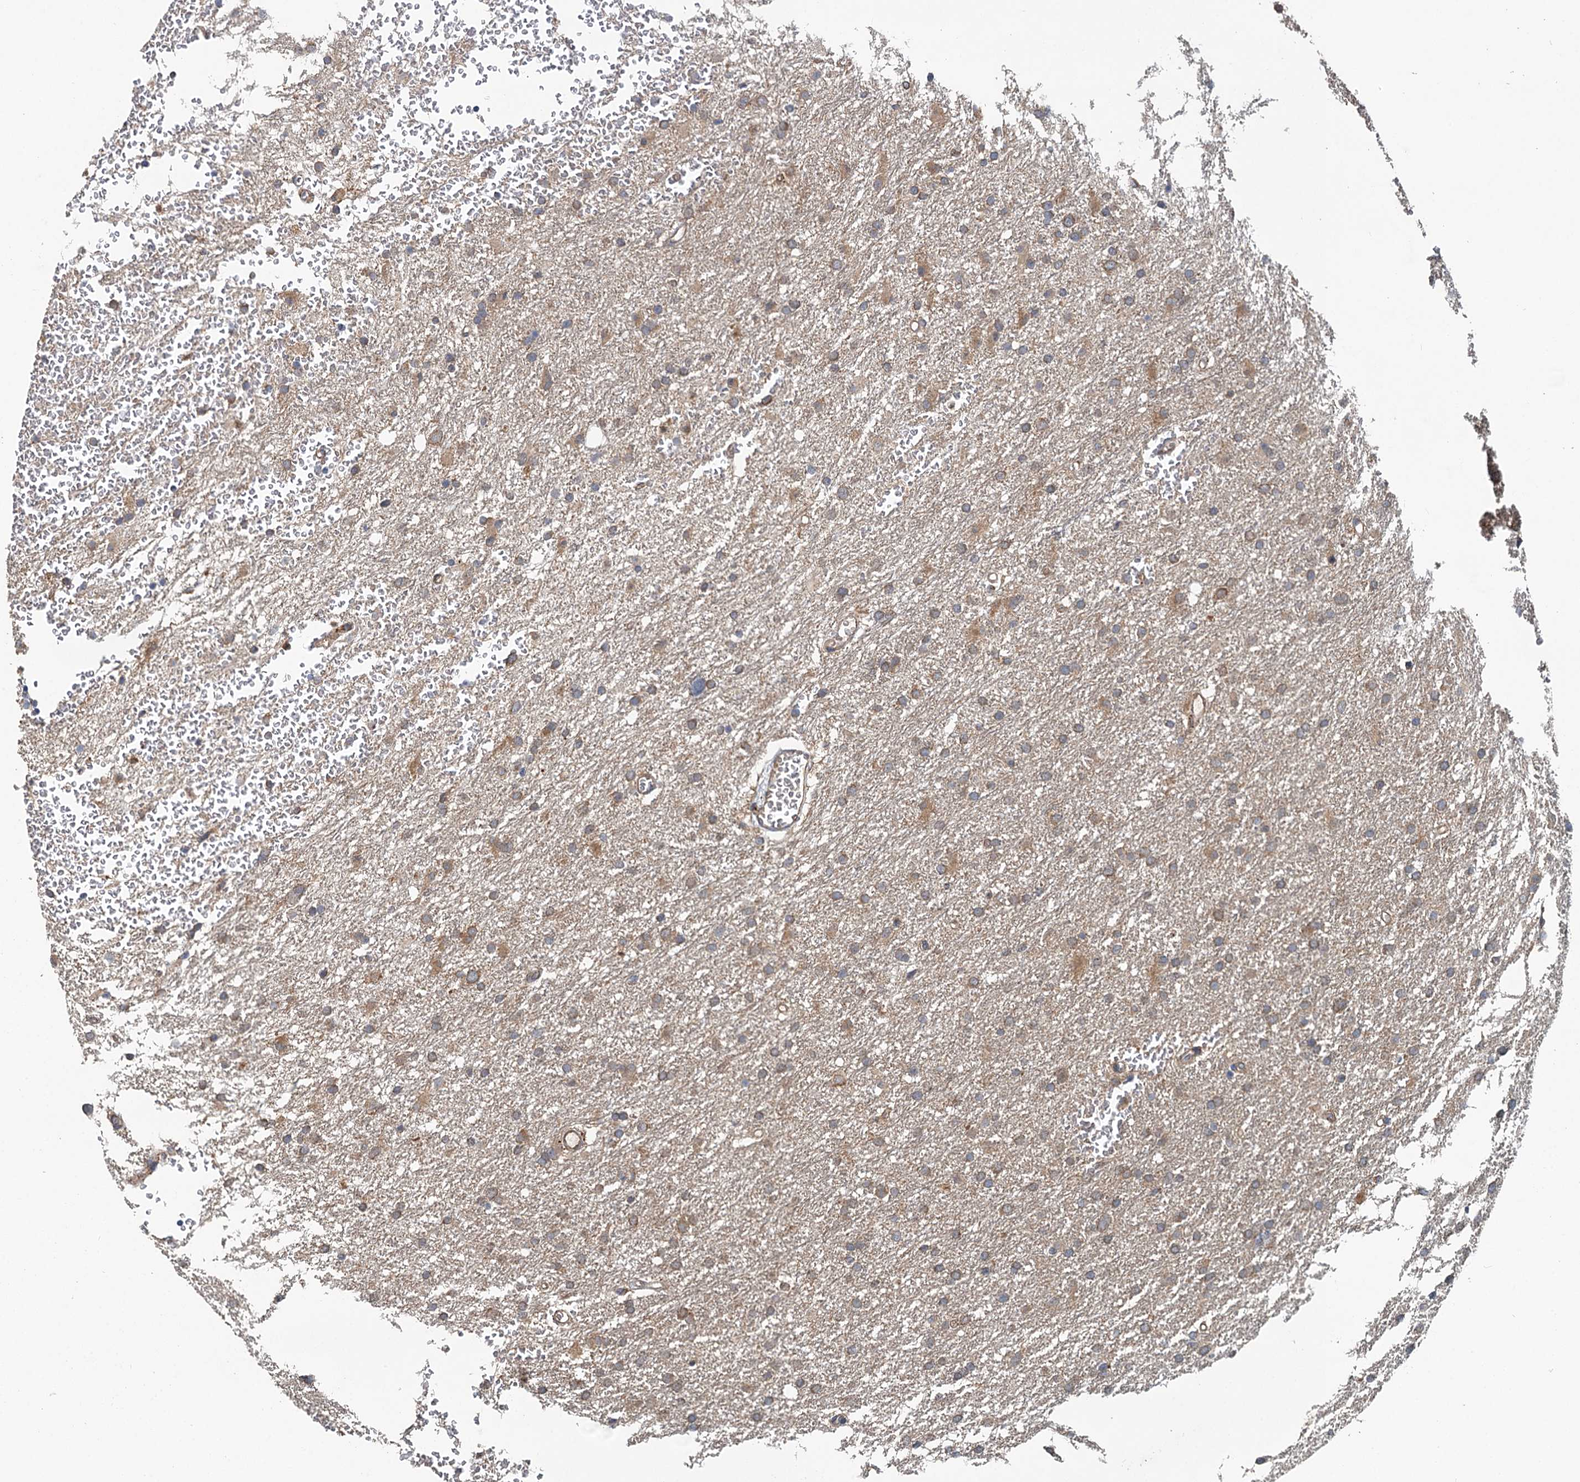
{"staining": {"intensity": "weak", "quantity": "25%-75%", "location": "cytoplasmic/membranous"}, "tissue": "glioma", "cell_type": "Tumor cells", "image_type": "cancer", "snomed": [{"axis": "morphology", "description": "Glioma, malignant, High grade"}, {"axis": "topography", "description": "Cerebral cortex"}], "caption": "Immunohistochemistry of human high-grade glioma (malignant) displays low levels of weak cytoplasmic/membranous staining in approximately 25%-75% of tumor cells.", "gene": "LRRK2", "patient": {"sex": "female", "age": 36}}